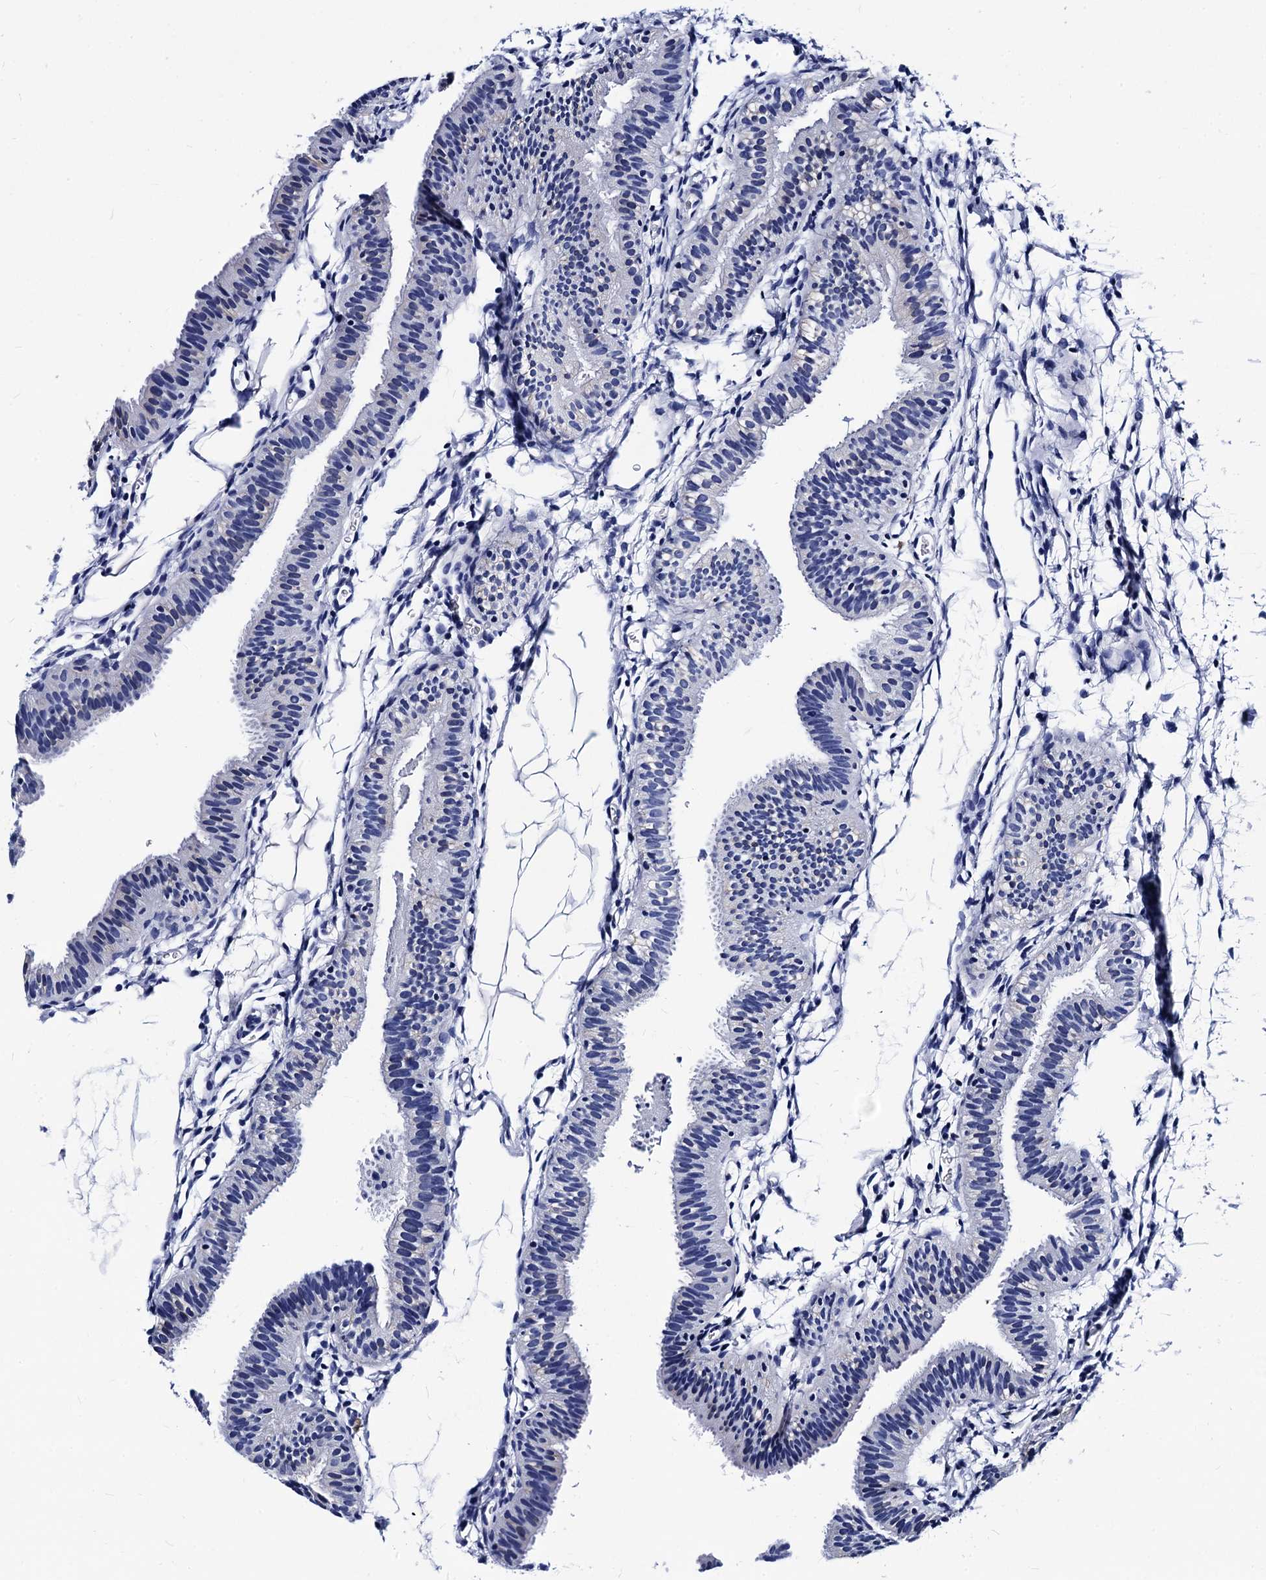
{"staining": {"intensity": "negative", "quantity": "none", "location": "none"}, "tissue": "fallopian tube", "cell_type": "Glandular cells", "image_type": "normal", "snomed": [{"axis": "morphology", "description": "Normal tissue, NOS"}, {"axis": "topography", "description": "Fallopian tube"}], "caption": "Immunohistochemistry micrograph of benign fallopian tube: fallopian tube stained with DAB exhibits no significant protein expression in glandular cells.", "gene": "MYBPC3", "patient": {"sex": "female", "age": 35}}